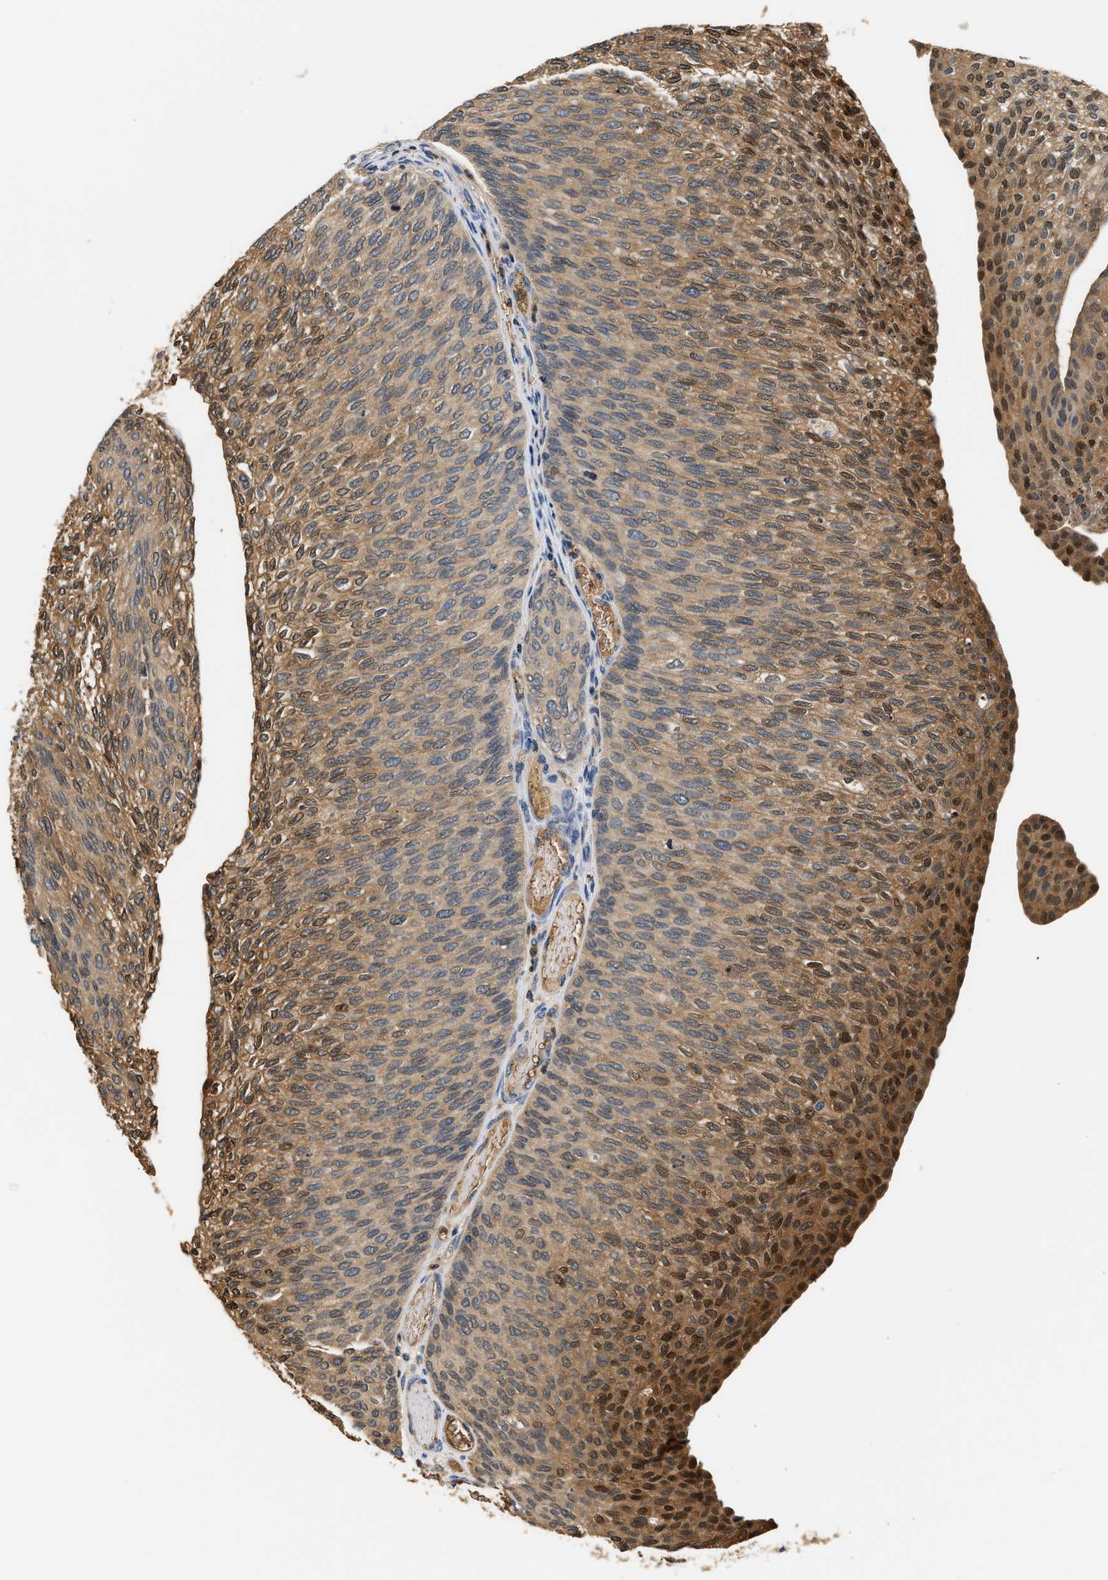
{"staining": {"intensity": "moderate", "quantity": ">75%", "location": "cytoplasmic/membranous"}, "tissue": "urothelial cancer", "cell_type": "Tumor cells", "image_type": "cancer", "snomed": [{"axis": "morphology", "description": "Urothelial carcinoma, Low grade"}, {"axis": "topography", "description": "Urinary bladder"}], "caption": "Urothelial cancer stained with a brown dye reveals moderate cytoplasmic/membranous positive positivity in approximately >75% of tumor cells.", "gene": "GPI", "patient": {"sex": "female", "age": 79}}